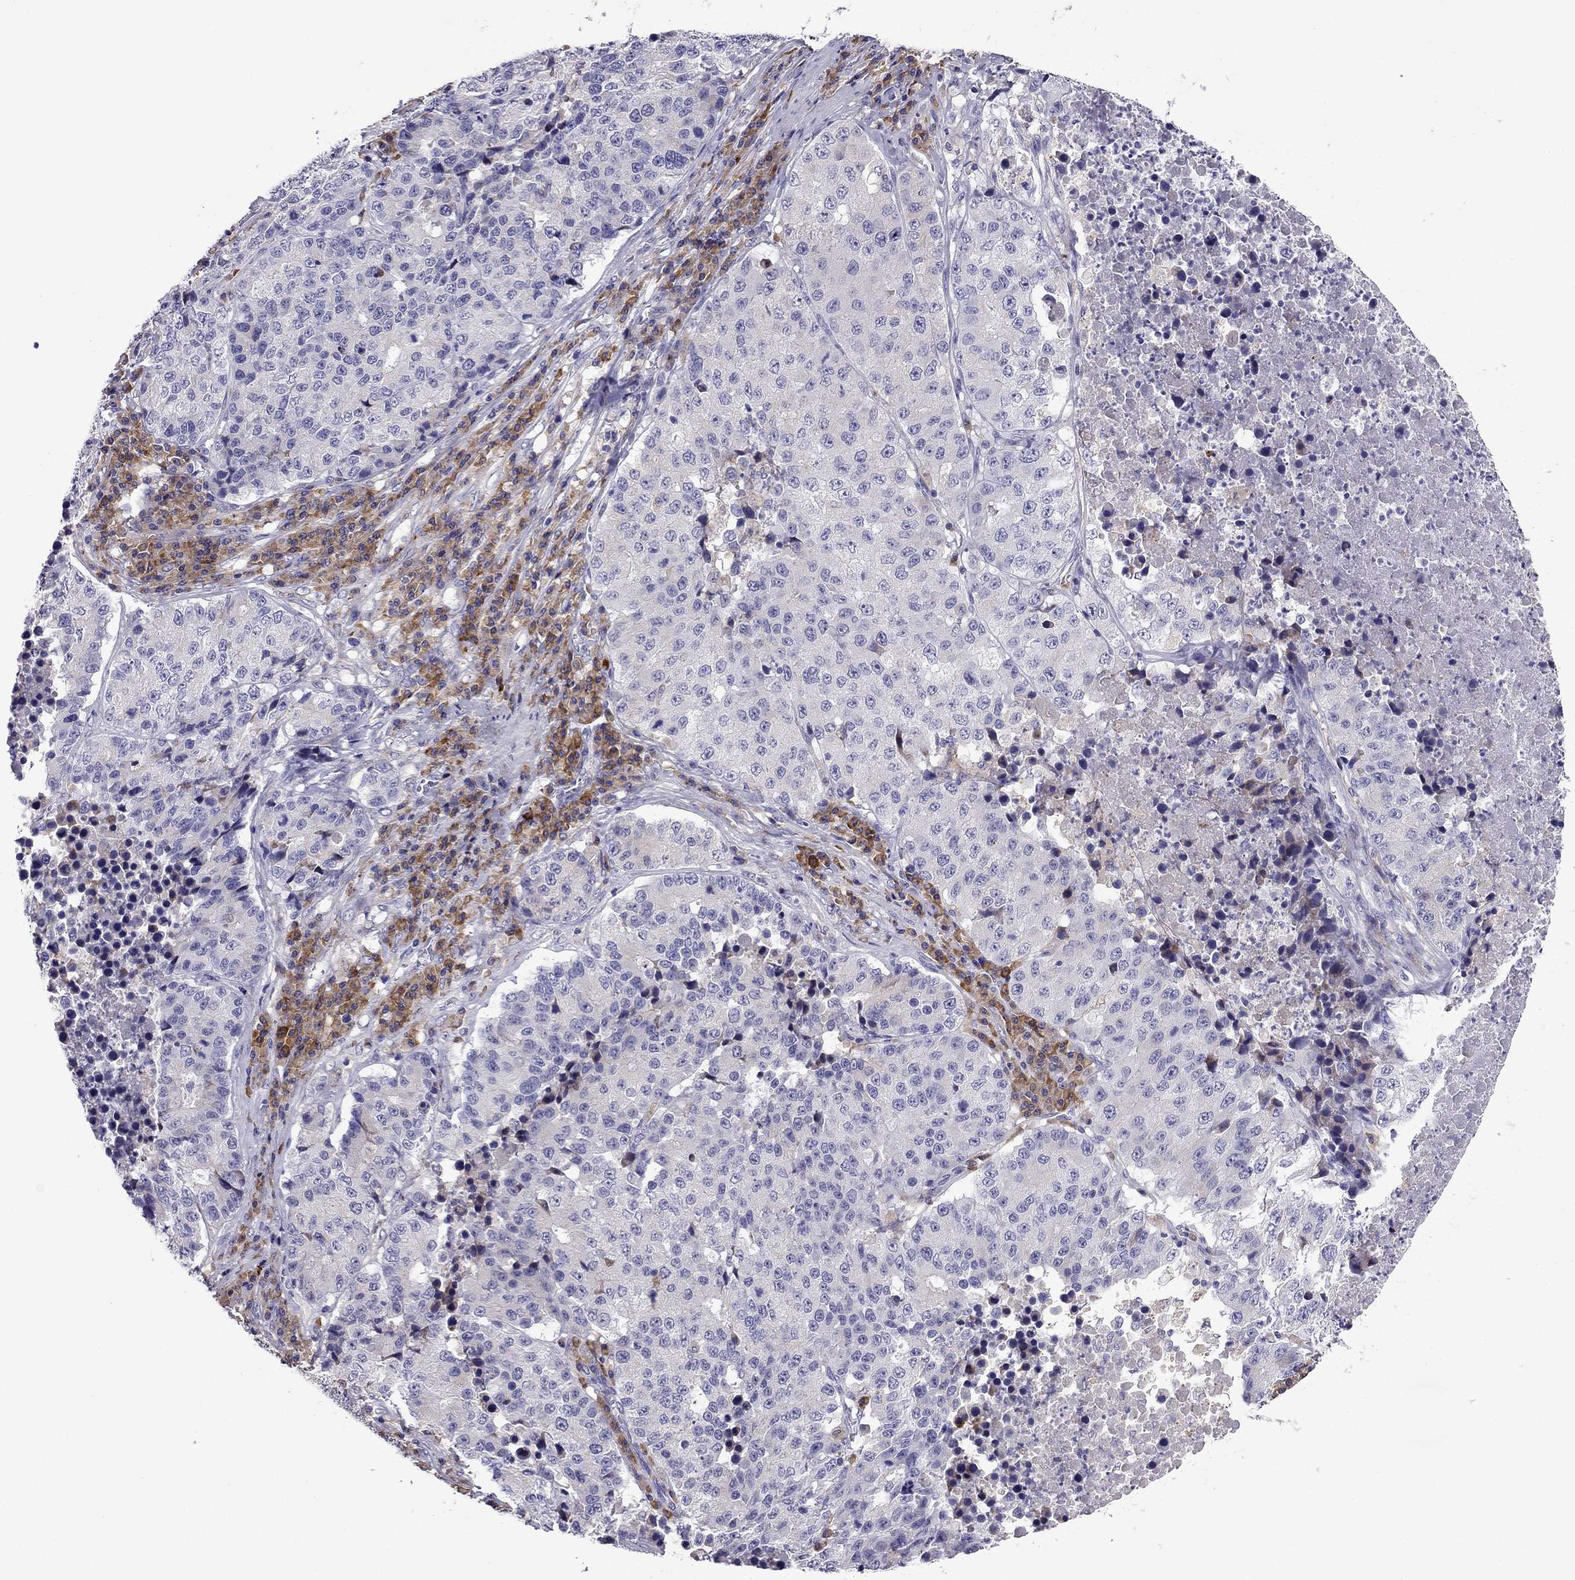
{"staining": {"intensity": "negative", "quantity": "none", "location": "none"}, "tissue": "stomach cancer", "cell_type": "Tumor cells", "image_type": "cancer", "snomed": [{"axis": "morphology", "description": "Adenocarcinoma, NOS"}, {"axis": "topography", "description": "Stomach"}], "caption": "IHC histopathology image of human stomach cancer (adenocarcinoma) stained for a protein (brown), which displays no positivity in tumor cells.", "gene": "TSSK4", "patient": {"sex": "male", "age": 71}}